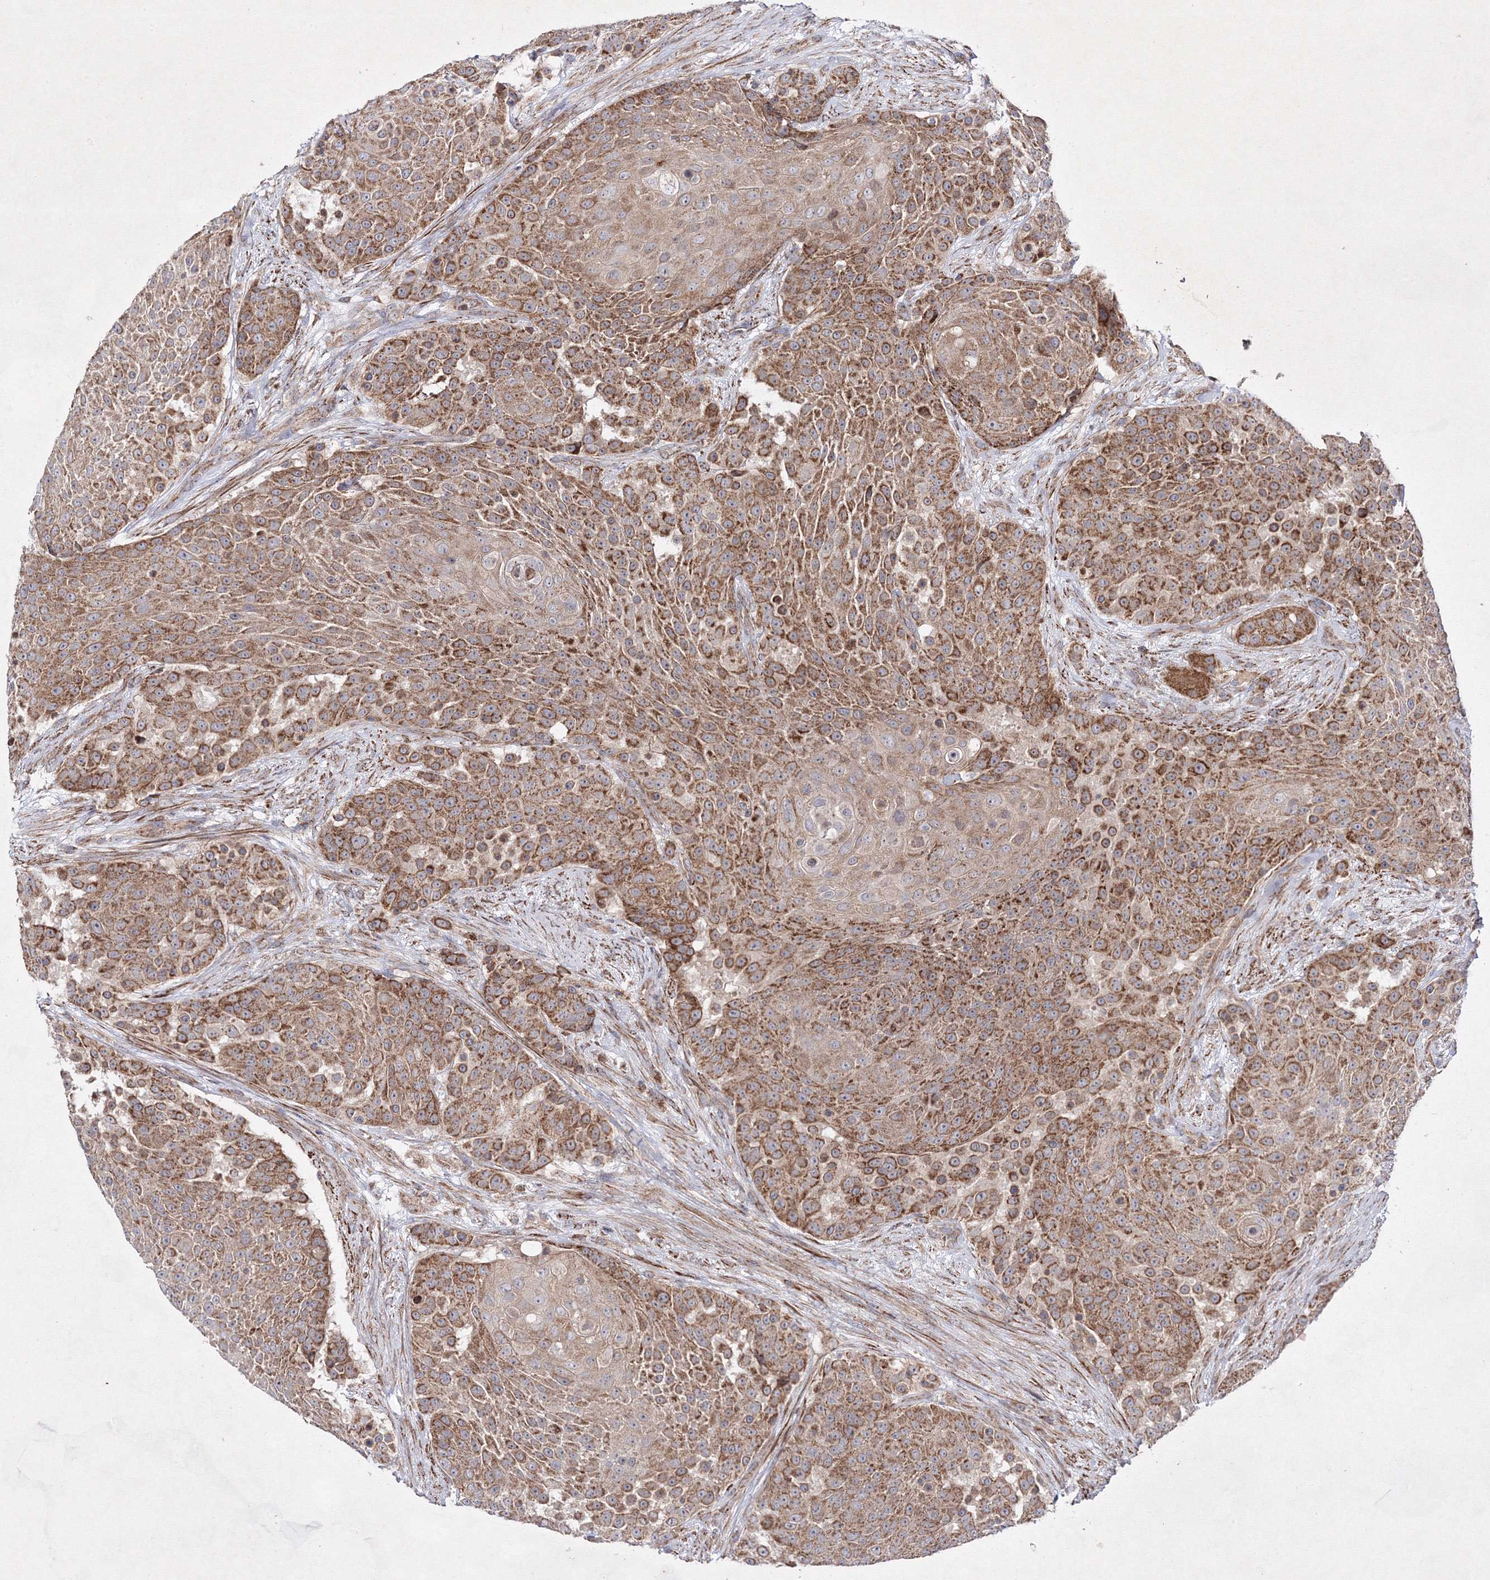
{"staining": {"intensity": "moderate", "quantity": ">75%", "location": "cytoplasmic/membranous"}, "tissue": "urothelial cancer", "cell_type": "Tumor cells", "image_type": "cancer", "snomed": [{"axis": "morphology", "description": "Urothelial carcinoma, High grade"}, {"axis": "topography", "description": "Urinary bladder"}], "caption": "Human urothelial cancer stained for a protein (brown) exhibits moderate cytoplasmic/membranous positive staining in approximately >75% of tumor cells.", "gene": "GFM1", "patient": {"sex": "female", "age": 63}}